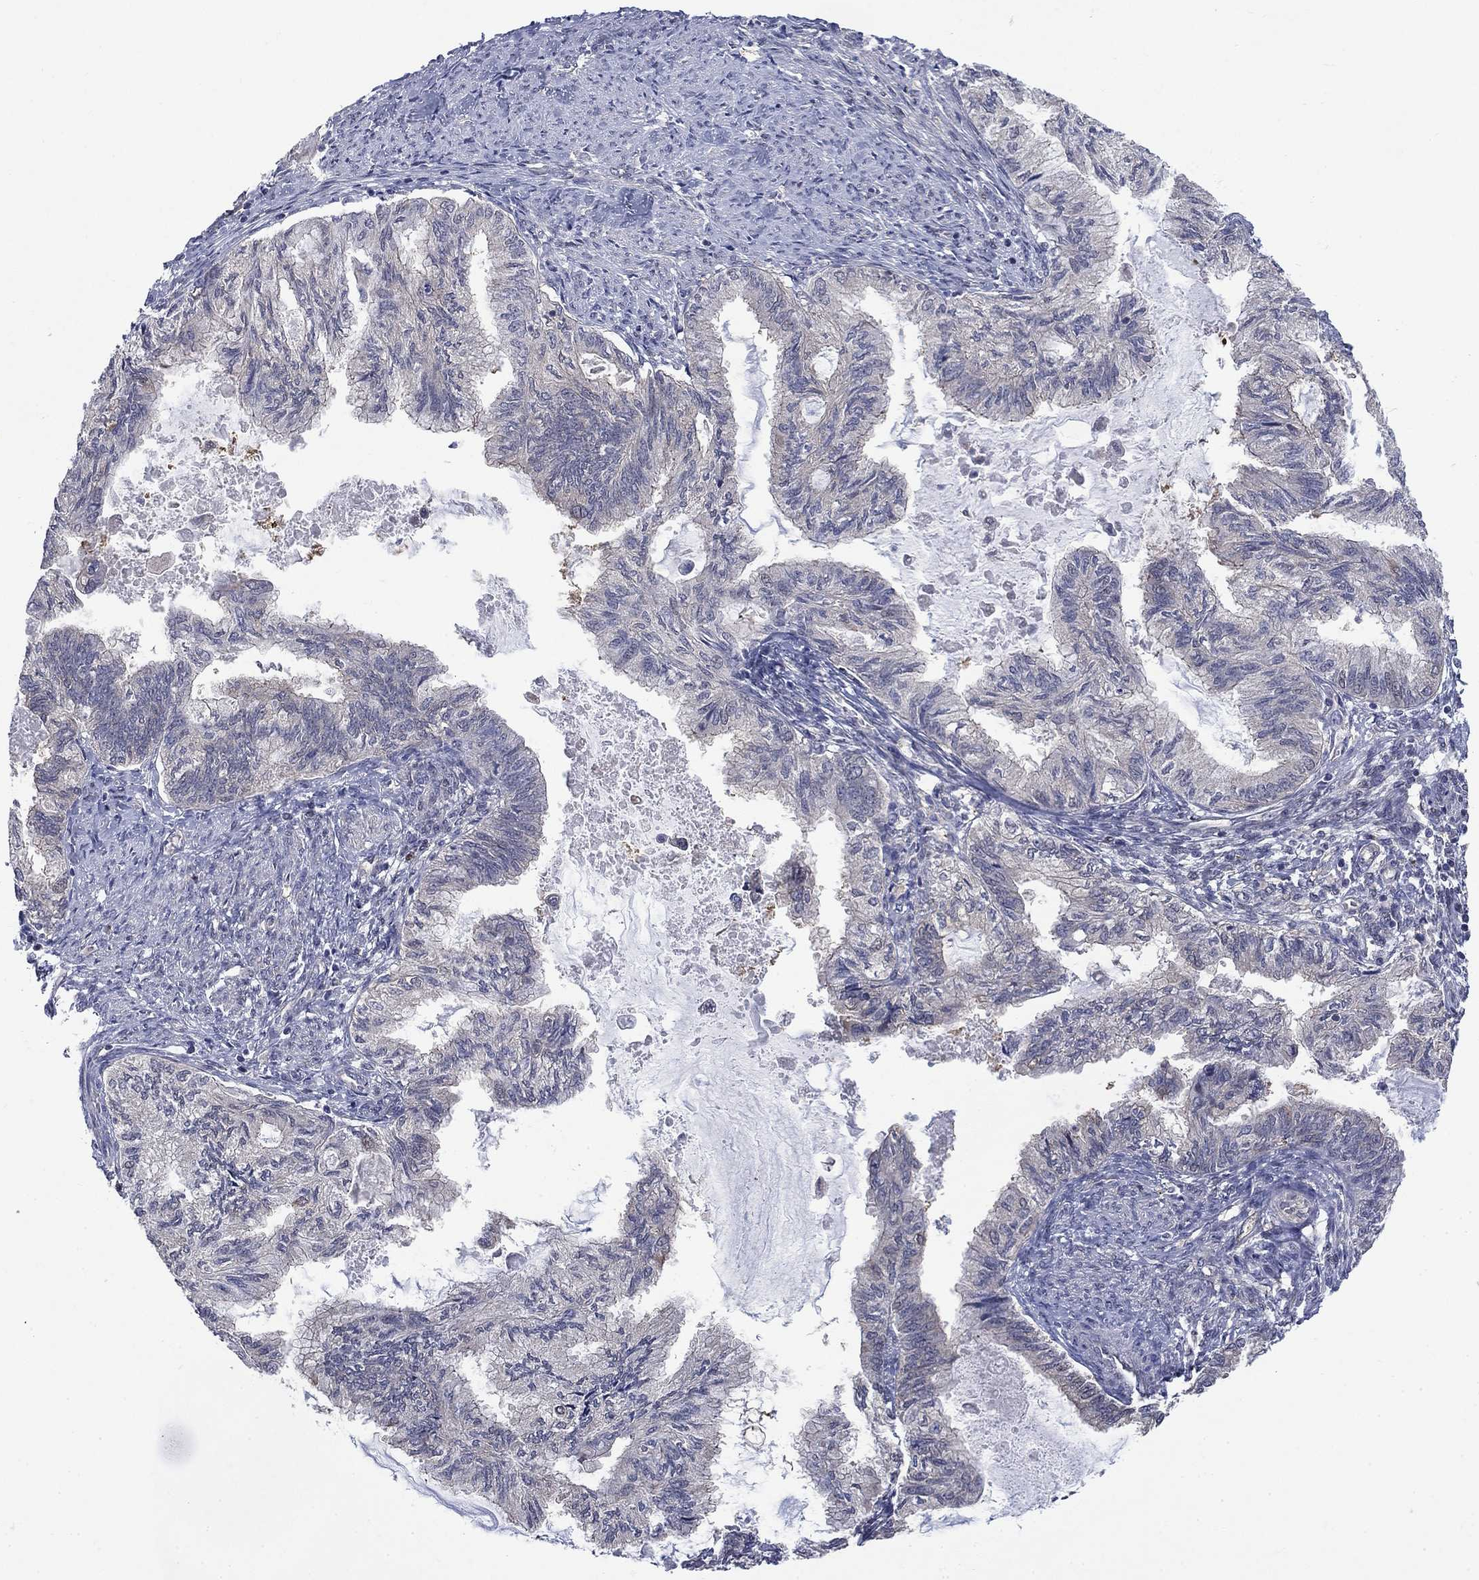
{"staining": {"intensity": "negative", "quantity": "none", "location": "none"}, "tissue": "endometrial cancer", "cell_type": "Tumor cells", "image_type": "cancer", "snomed": [{"axis": "morphology", "description": "Adenocarcinoma, NOS"}, {"axis": "topography", "description": "Endometrium"}], "caption": "This is an IHC micrograph of endometrial cancer (adenocarcinoma). There is no expression in tumor cells.", "gene": "PDZD2", "patient": {"sex": "female", "age": 86}}